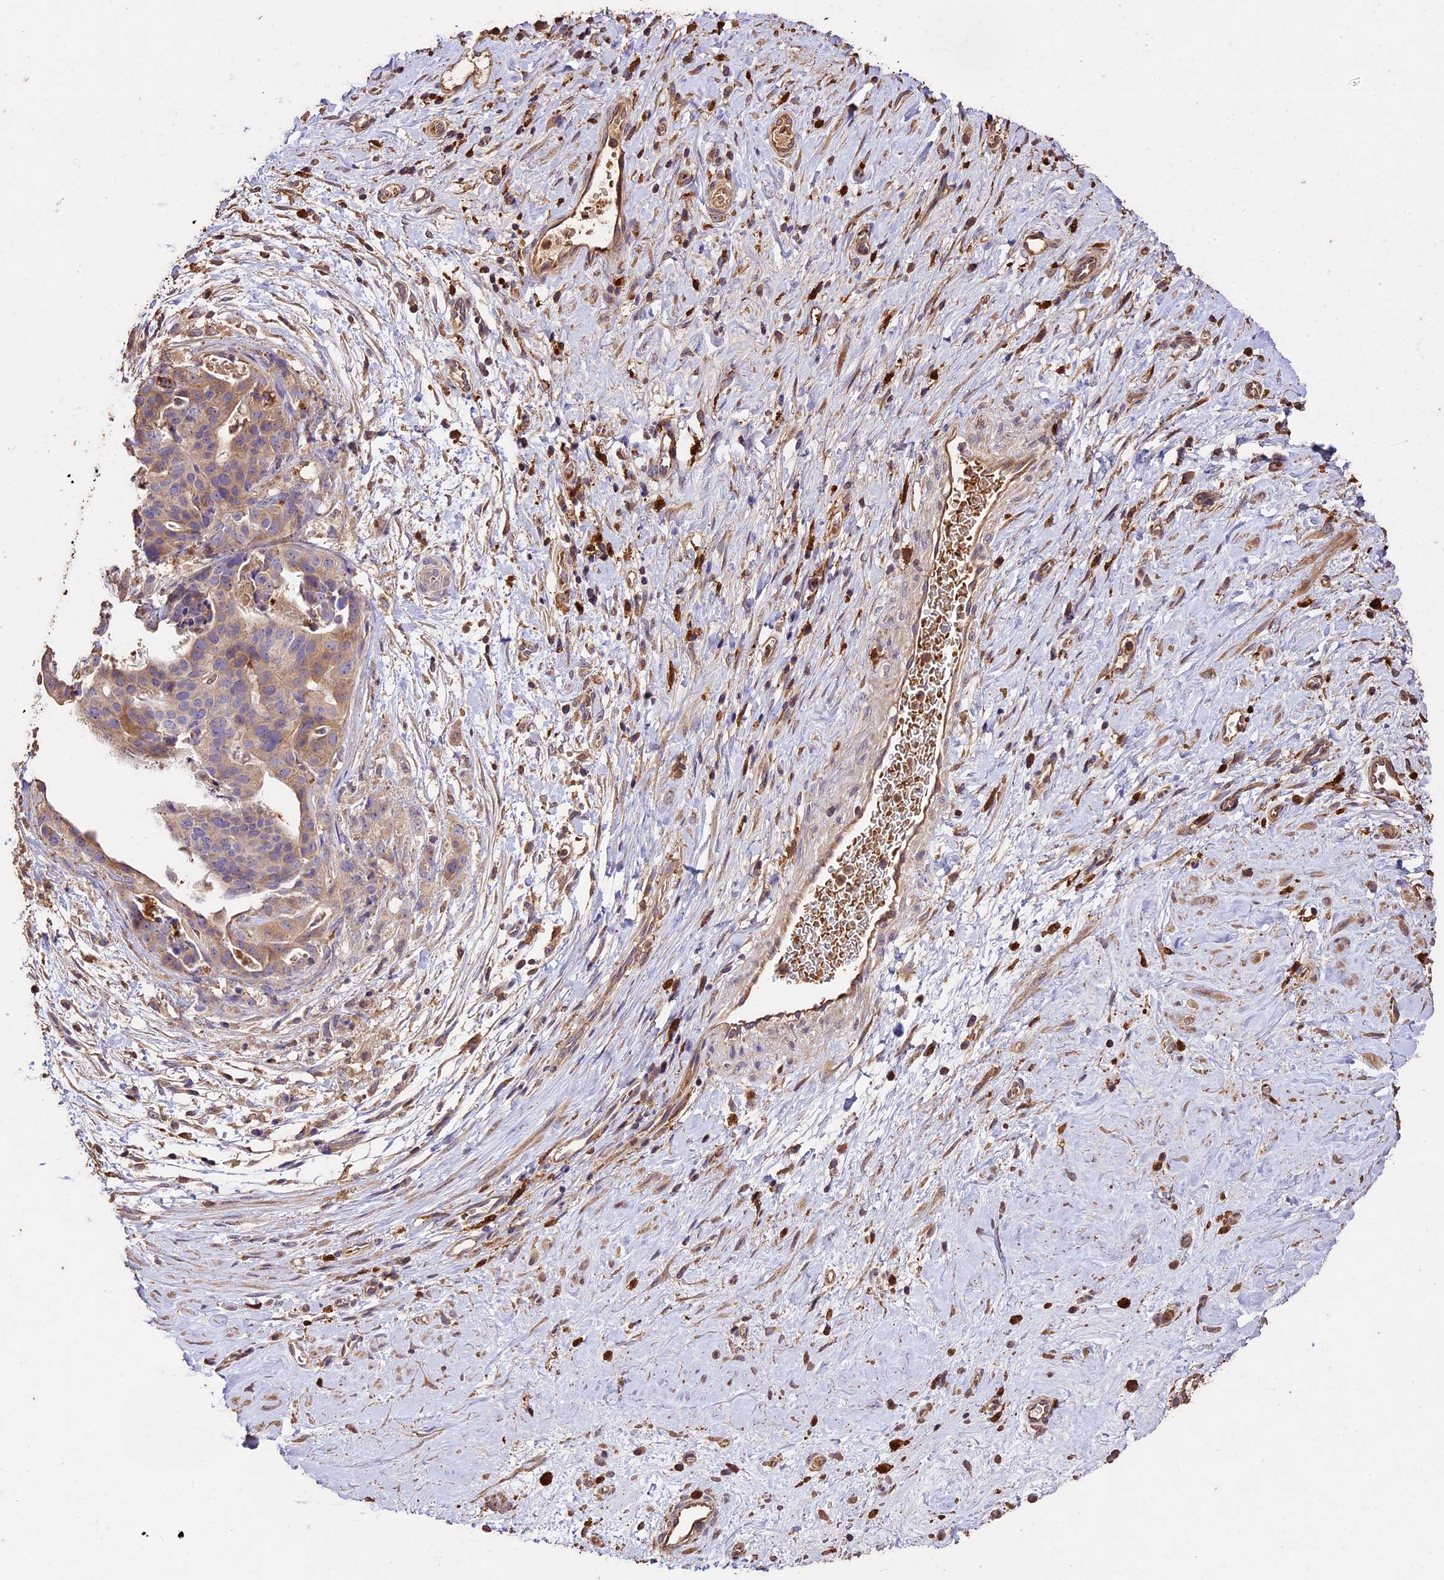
{"staining": {"intensity": "weak", "quantity": ">75%", "location": "cytoplasmic/membranous"}, "tissue": "stomach cancer", "cell_type": "Tumor cells", "image_type": "cancer", "snomed": [{"axis": "morphology", "description": "Adenocarcinoma, NOS"}, {"axis": "topography", "description": "Stomach"}], "caption": "Stomach cancer (adenocarcinoma) tissue exhibits weak cytoplasmic/membranous positivity in about >75% of tumor cells, visualized by immunohistochemistry.", "gene": "CRLF1", "patient": {"sex": "male", "age": 48}}